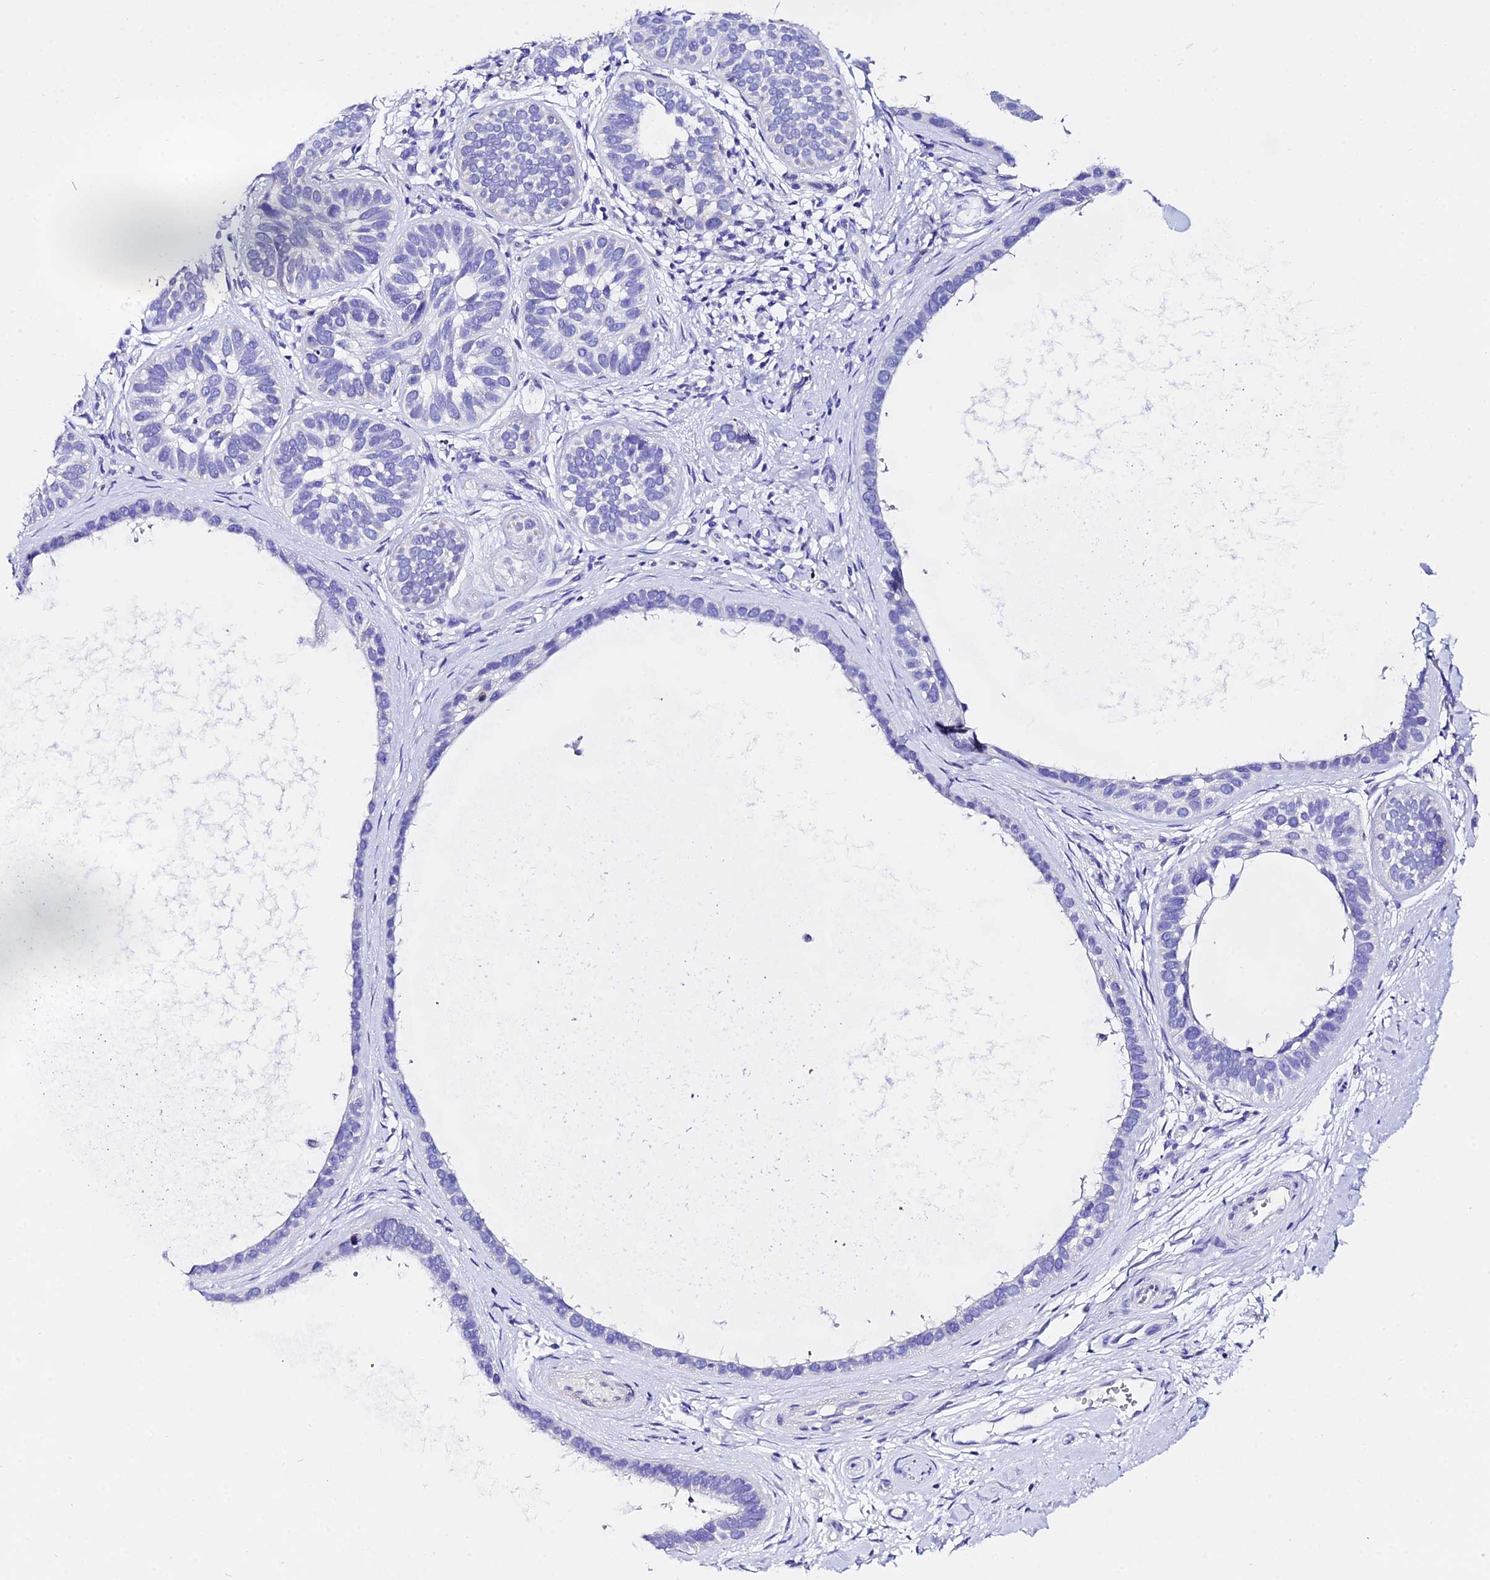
{"staining": {"intensity": "negative", "quantity": "none", "location": "none"}, "tissue": "skin cancer", "cell_type": "Tumor cells", "image_type": "cancer", "snomed": [{"axis": "morphology", "description": "Basal cell carcinoma"}, {"axis": "topography", "description": "Skin"}], "caption": "High power microscopy photomicrograph of an IHC micrograph of skin cancer (basal cell carcinoma), revealing no significant expression in tumor cells.", "gene": "CEP41", "patient": {"sex": "male", "age": 62}}